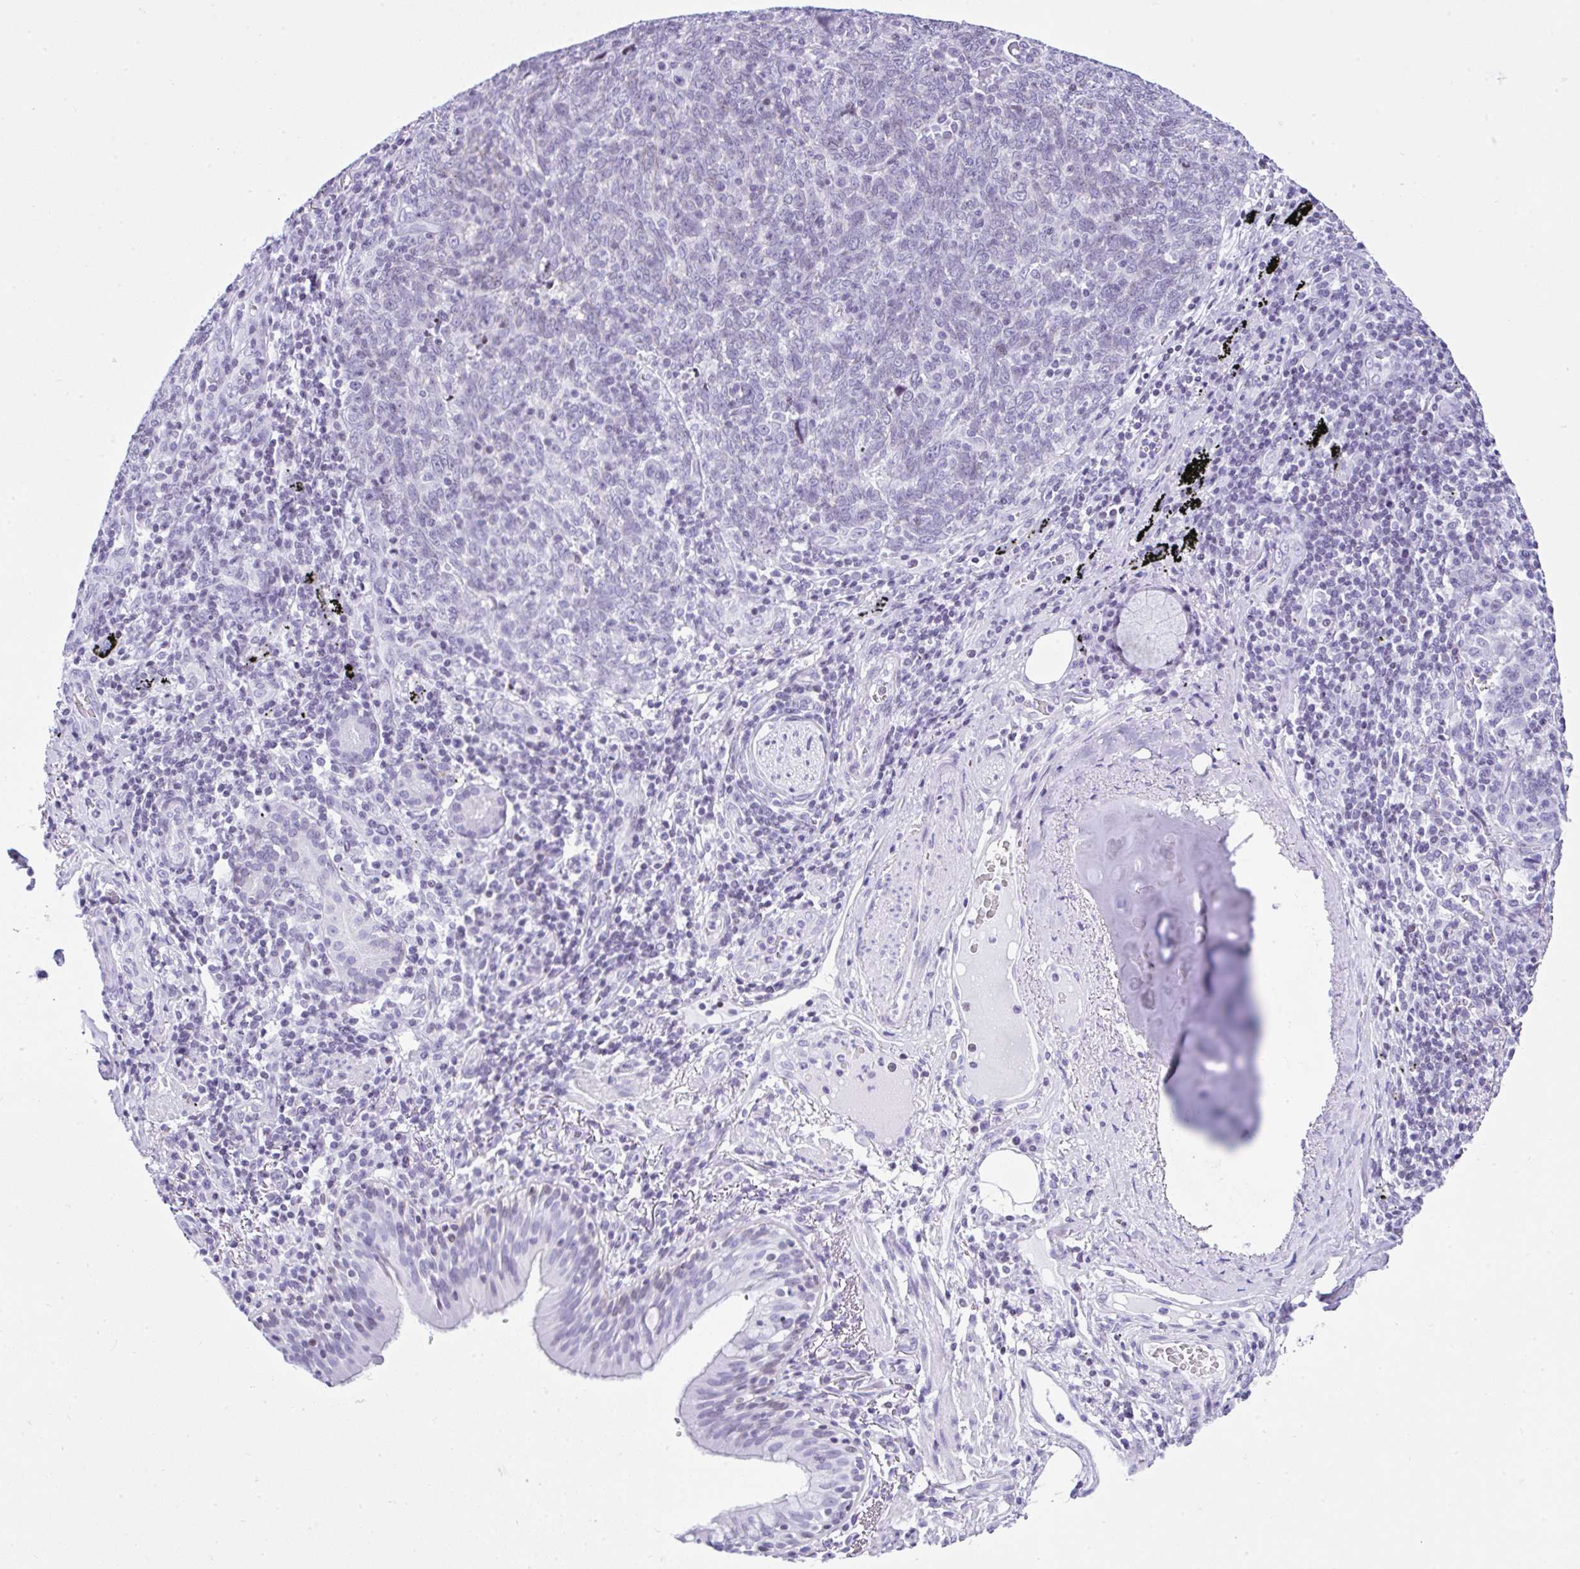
{"staining": {"intensity": "negative", "quantity": "none", "location": "none"}, "tissue": "lung cancer", "cell_type": "Tumor cells", "image_type": "cancer", "snomed": [{"axis": "morphology", "description": "Squamous cell carcinoma, NOS"}, {"axis": "topography", "description": "Lung"}], "caption": "This is an immunohistochemistry photomicrograph of lung cancer. There is no positivity in tumor cells.", "gene": "KRT27", "patient": {"sex": "female", "age": 72}}